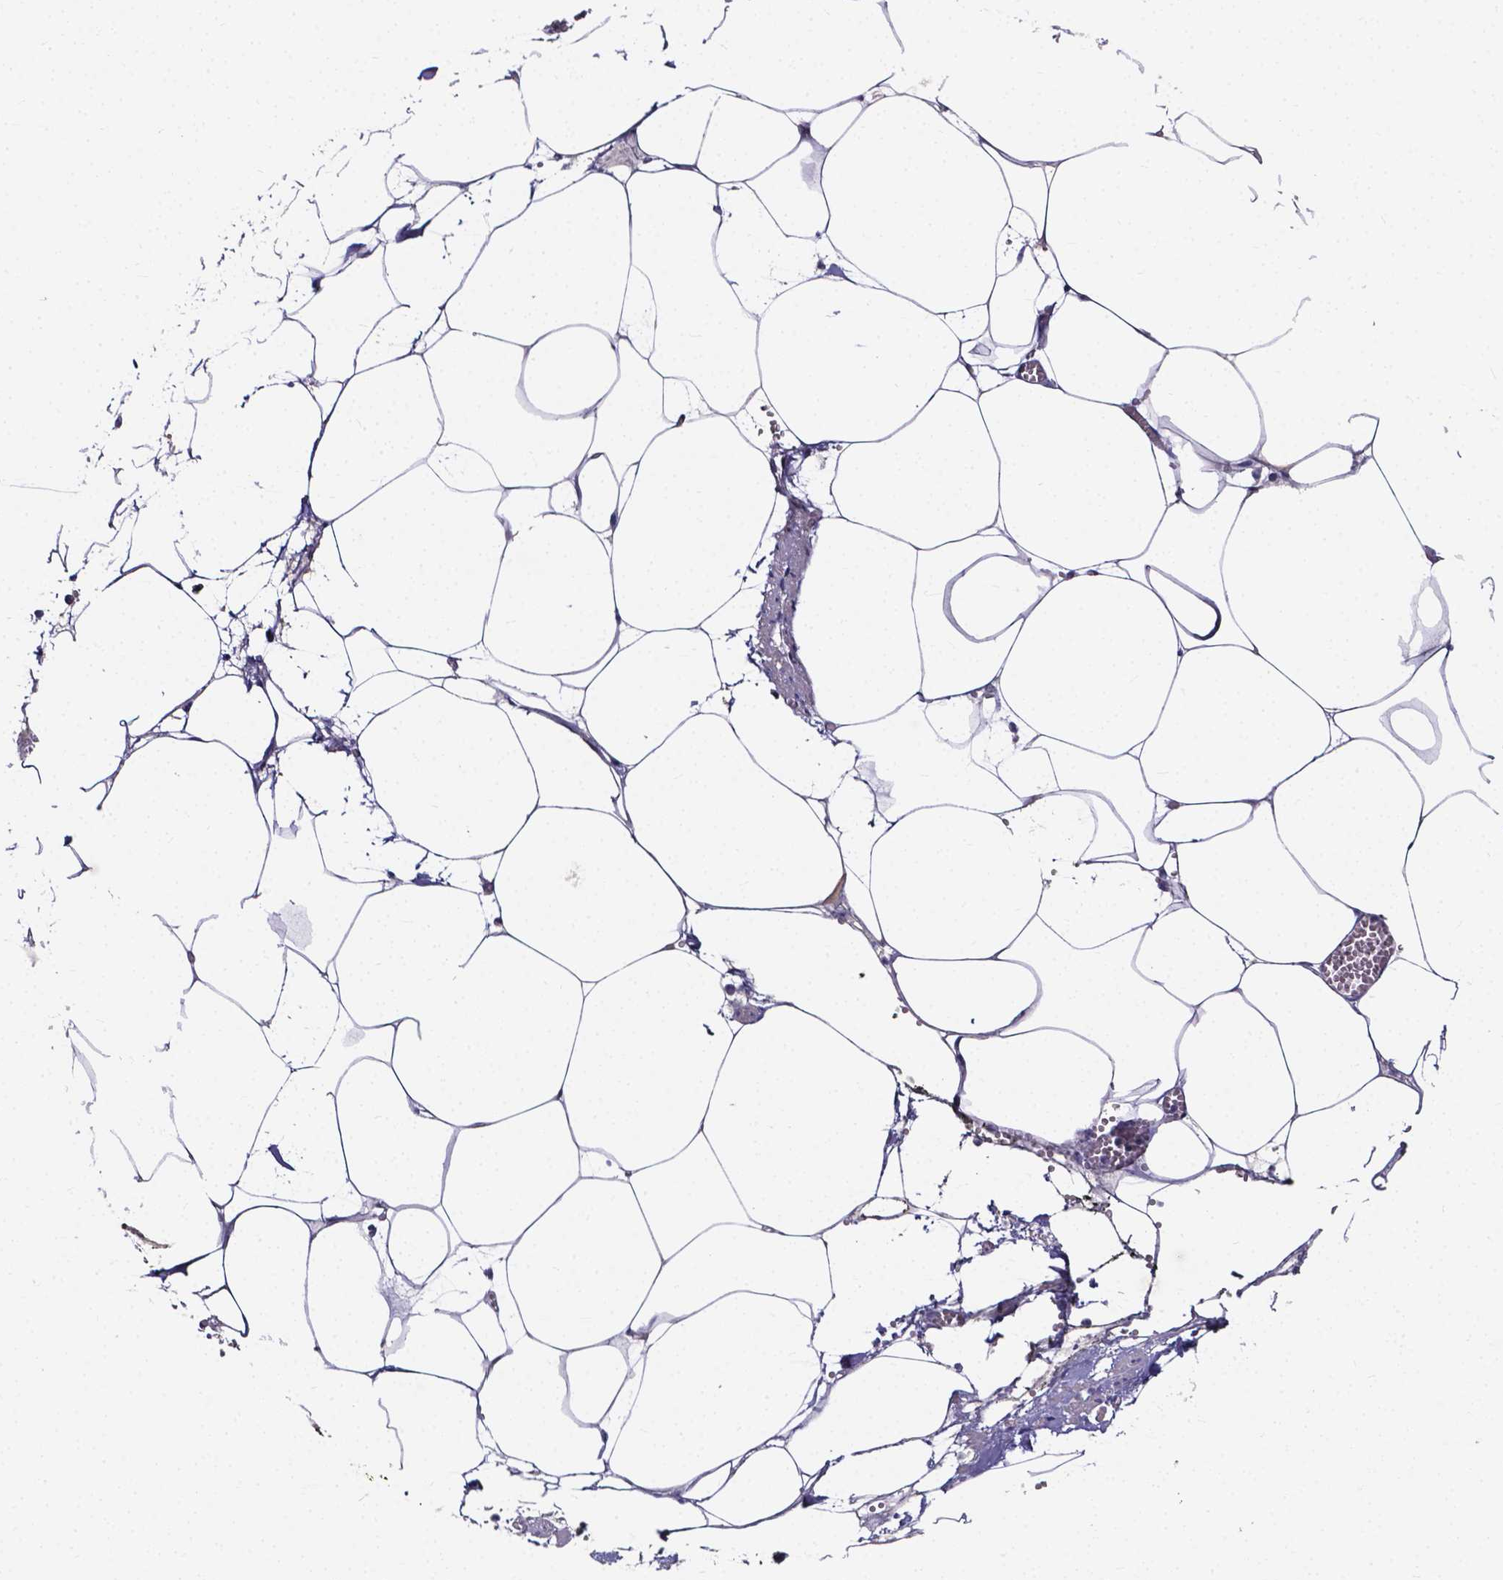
{"staining": {"intensity": "negative", "quantity": "none", "location": "none"}, "tissue": "adipose tissue", "cell_type": "Adipocytes", "image_type": "normal", "snomed": [{"axis": "morphology", "description": "Normal tissue, NOS"}, {"axis": "topography", "description": "Adipose tissue"}, {"axis": "topography", "description": "Pancreas"}, {"axis": "topography", "description": "Peripheral nerve tissue"}], "caption": "This is a image of immunohistochemistry (IHC) staining of normal adipose tissue, which shows no positivity in adipocytes.", "gene": "SPOCD1", "patient": {"sex": "female", "age": 58}}